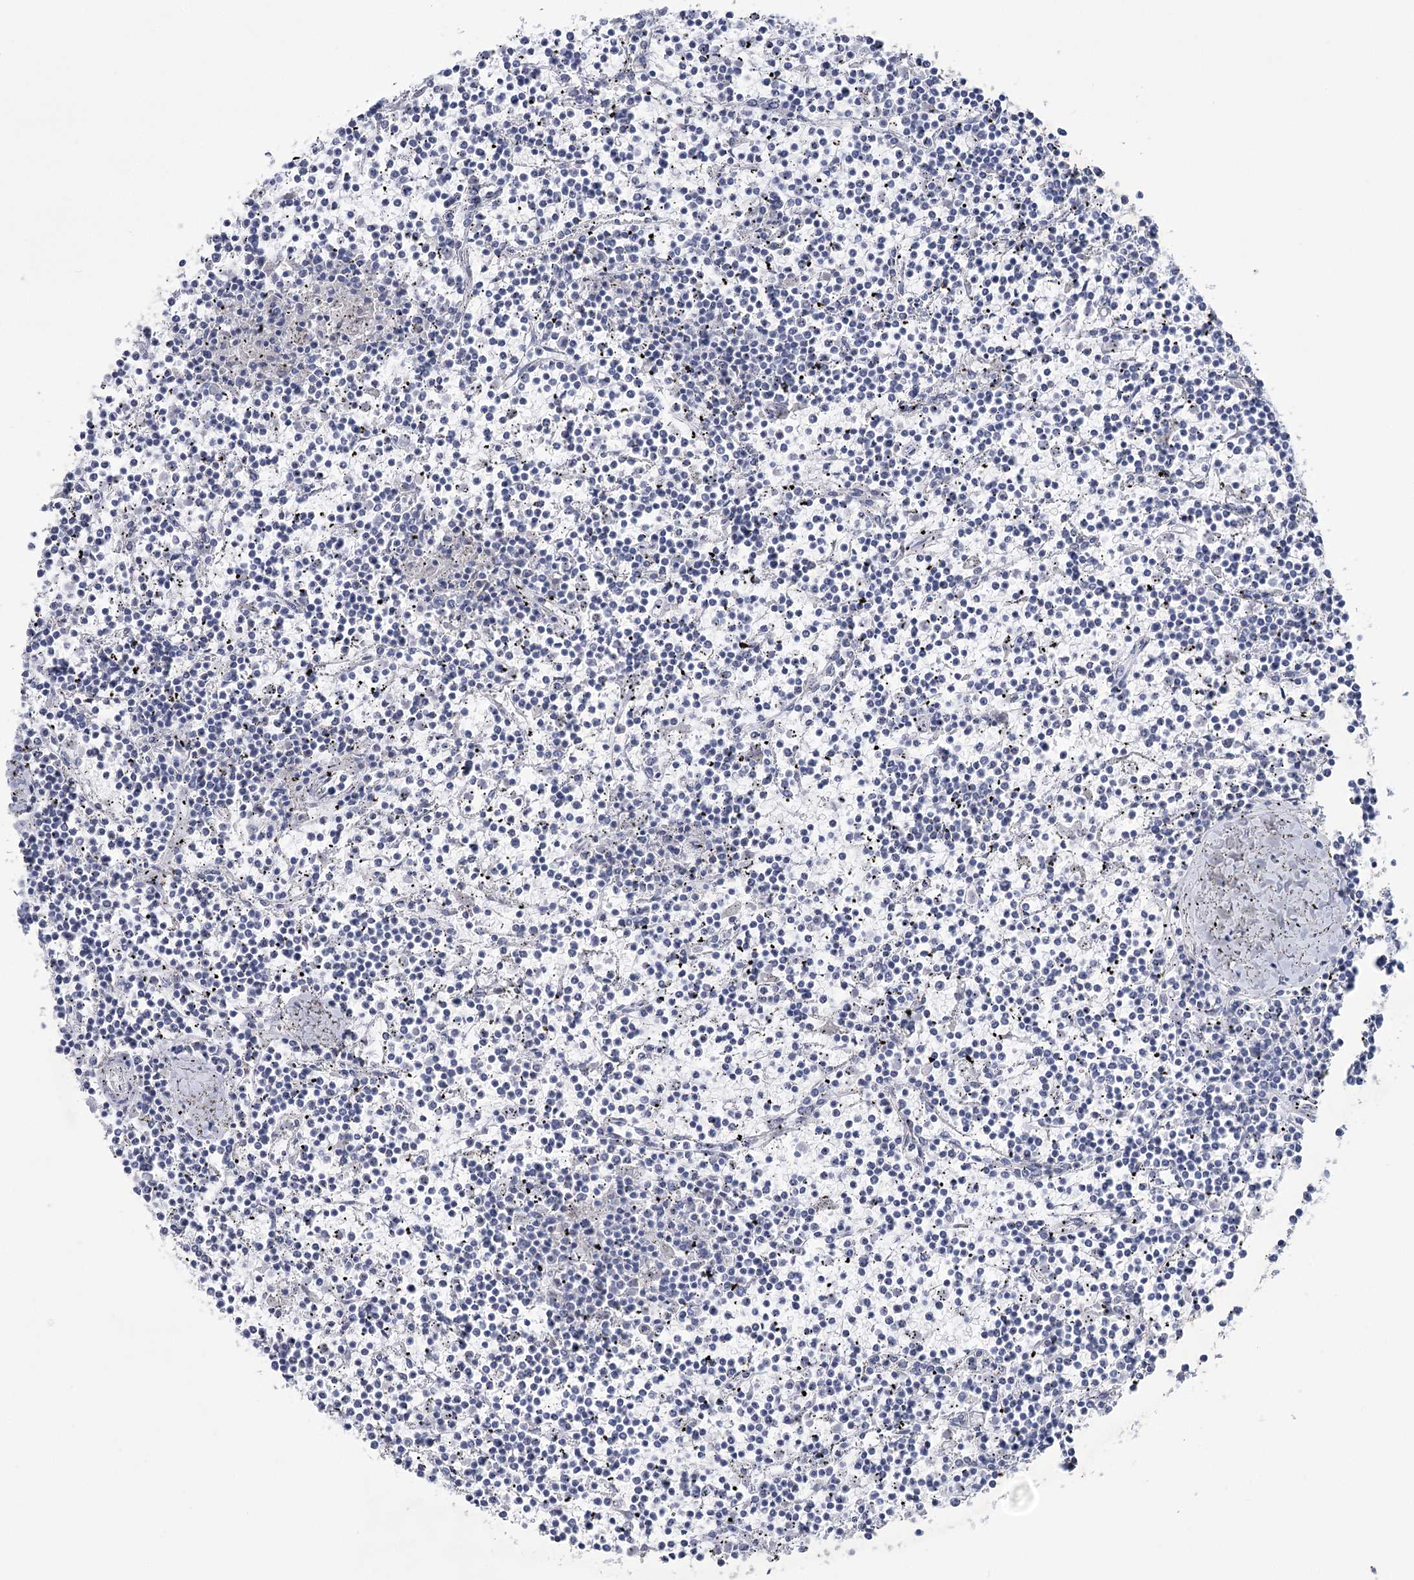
{"staining": {"intensity": "negative", "quantity": "none", "location": "none"}, "tissue": "lymphoma", "cell_type": "Tumor cells", "image_type": "cancer", "snomed": [{"axis": "morphology", "description": "Malignant lymphoma, non-Hodgkin's type, Low grade"}, {"axis": "topography", "description": "Spleen"}], "caption": "Lymphoma was stained to show a protein in brown. There is no significant expression in tumor cells.", "gene": "CCDC88A", "patient": {"sex": "female", "age": 19}}